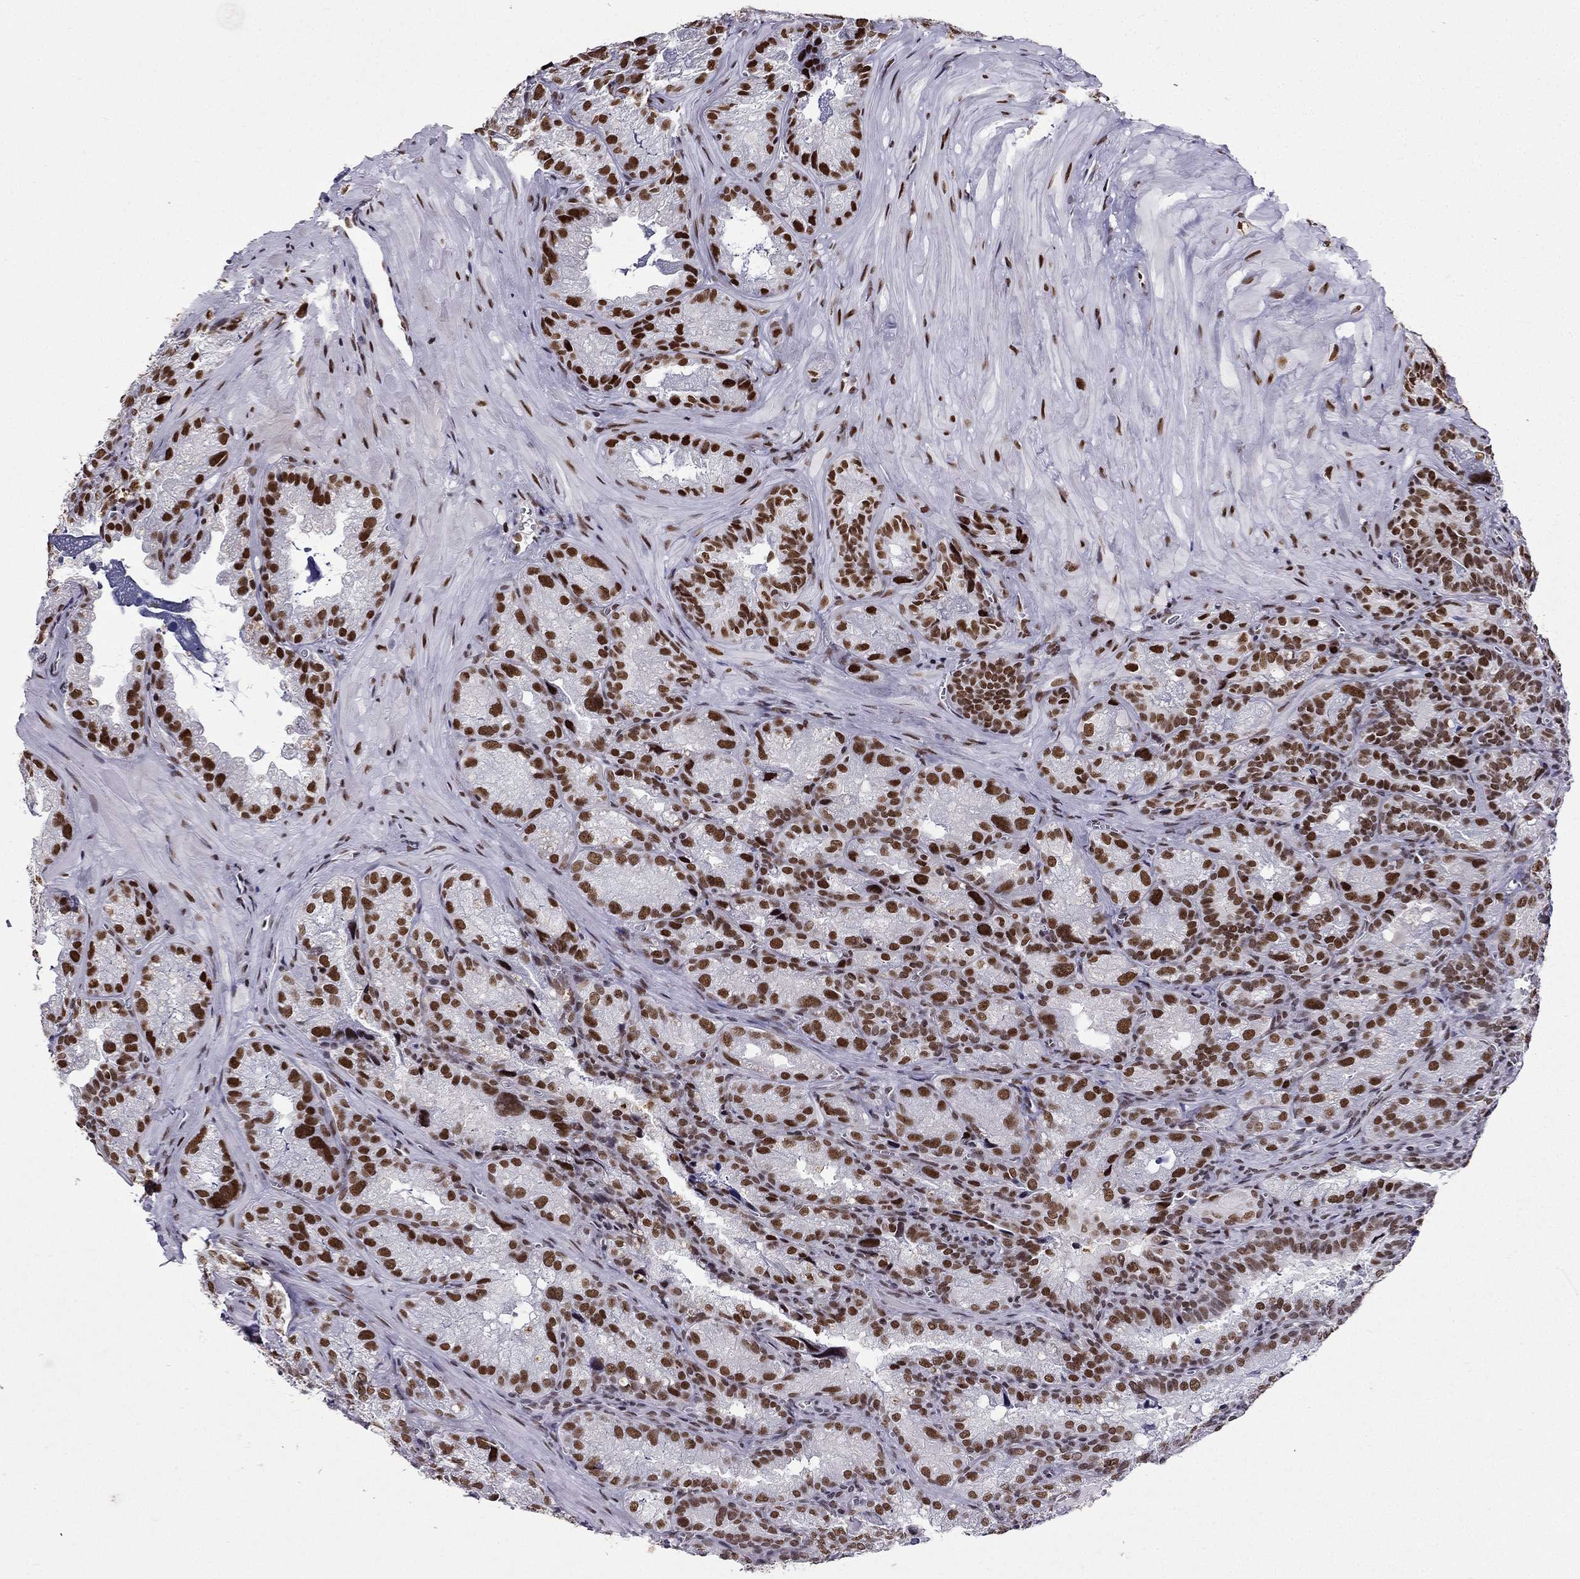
{"staining": {"intensity": "strong", "quantity": "25%-75%", "location": "nuclear"}, "tissue": "seminal vesicle", "cell_type": "Glandular cells", "image_type": "normal", "snomed": [{"axis": "morphology", "description": "Normal tissue, NOS"}, {"axis": "topography", "description": "Seminal veicle"}], "caption": "Immunohistochemistry (IHC) of unremarkable seminal vesicle demonstrates high levels of strong nuclear expression in about 25%-75% of glandular cells. (Brightfield microscopy of DAB IHC at high magnification).", "gene": "ZNF420", "patient": {"sex": "male", "age": 57}}